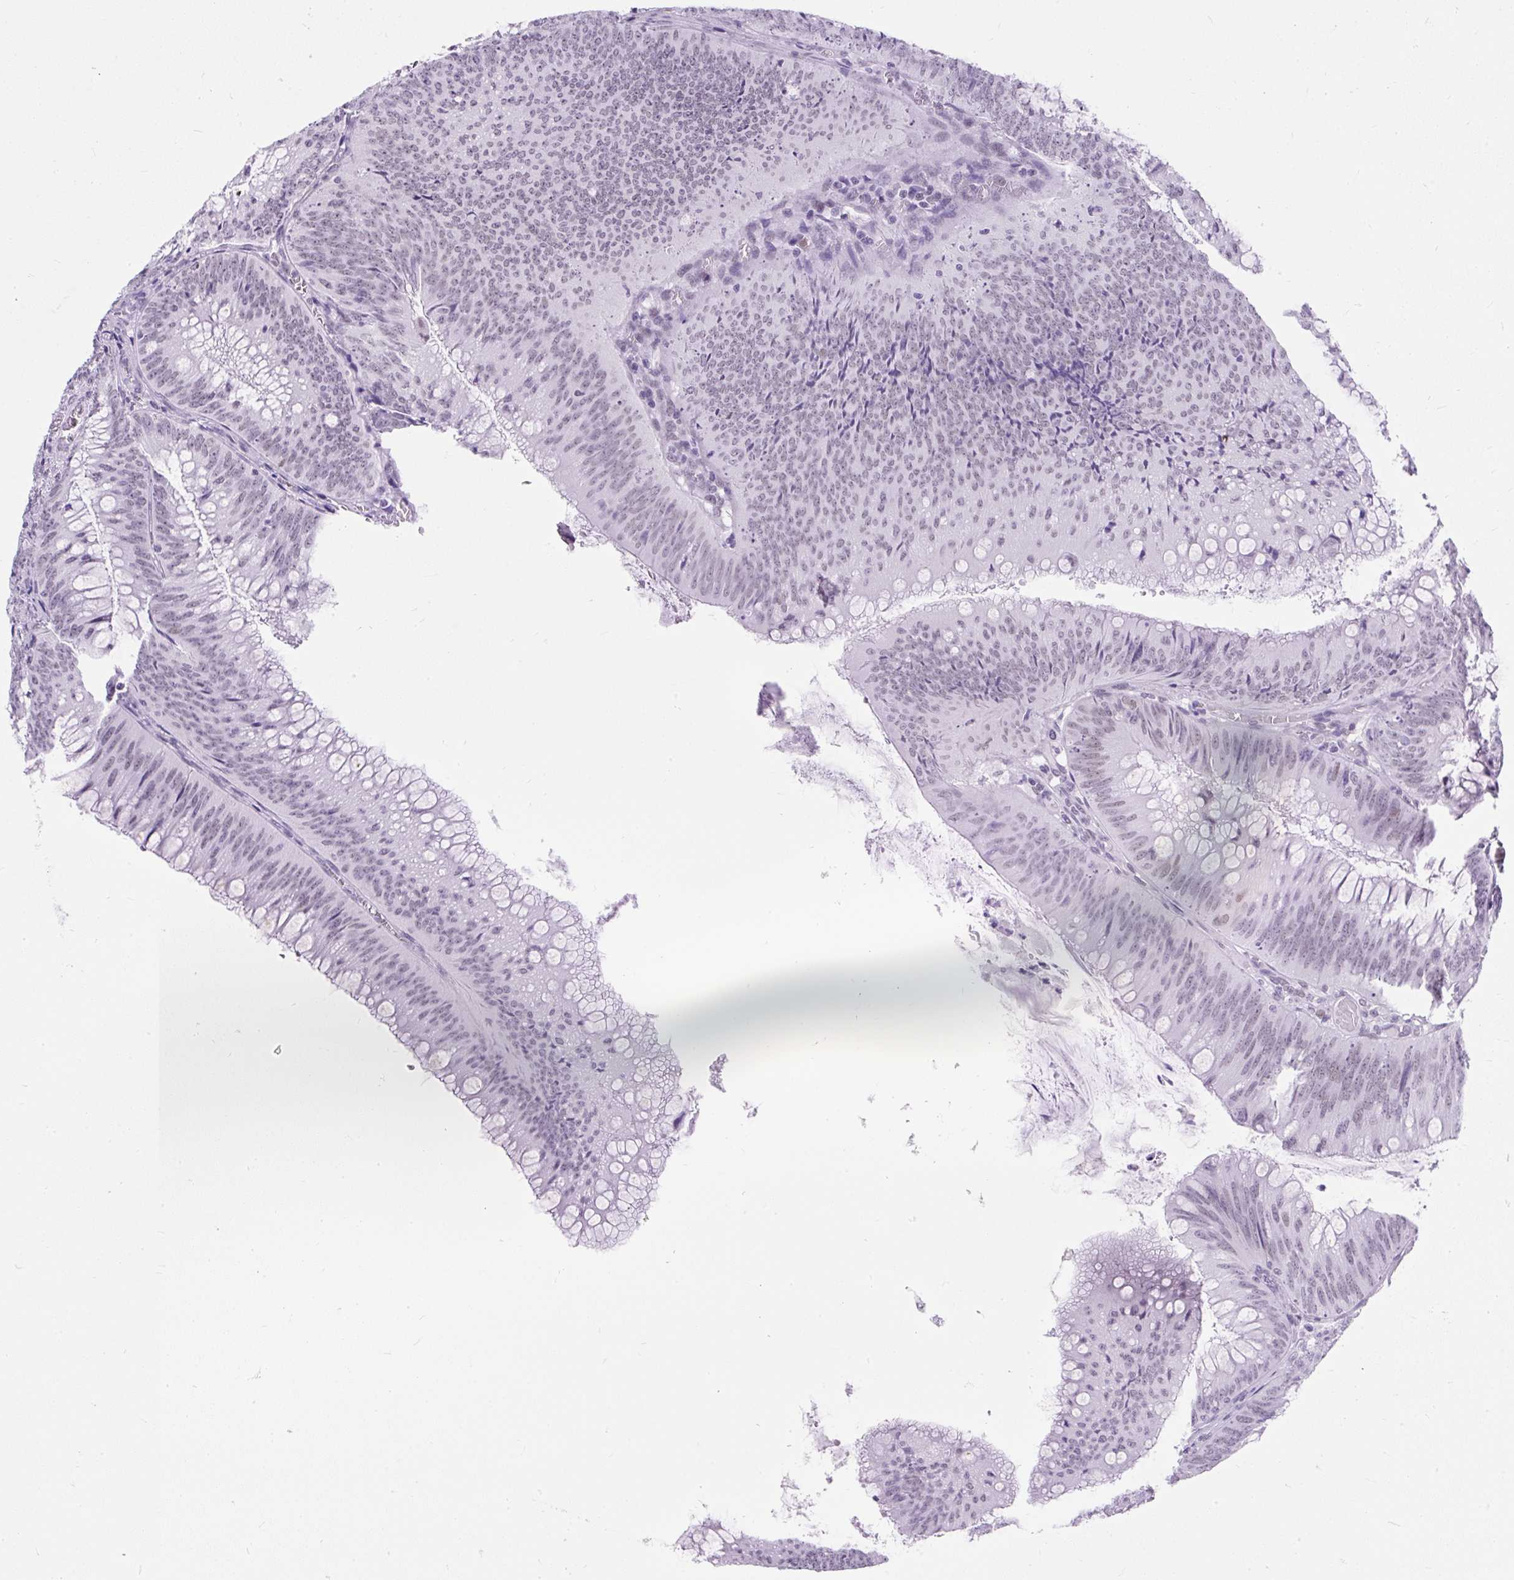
{"staining": {"intensity": "negative", "quantity": "none", "location": "none"}, "tissue": "colorectal cancer", "cell_type": "Tumor cells", "image_type": "cancer", "snomed": [{"axis": "morphology", "description": "Adenocarcinoma, NOS"}, {"axis": "topography", "description": "Rectum"}], "caption": "High power microscopy image of an immunohistochemistry (IHC) histopathology image of adenocarcinoma (colorectal), revealing no significant positivity in tumor cells.", "gene": "PLCXD2", "patient": {"sex": "female", "age": 72}}